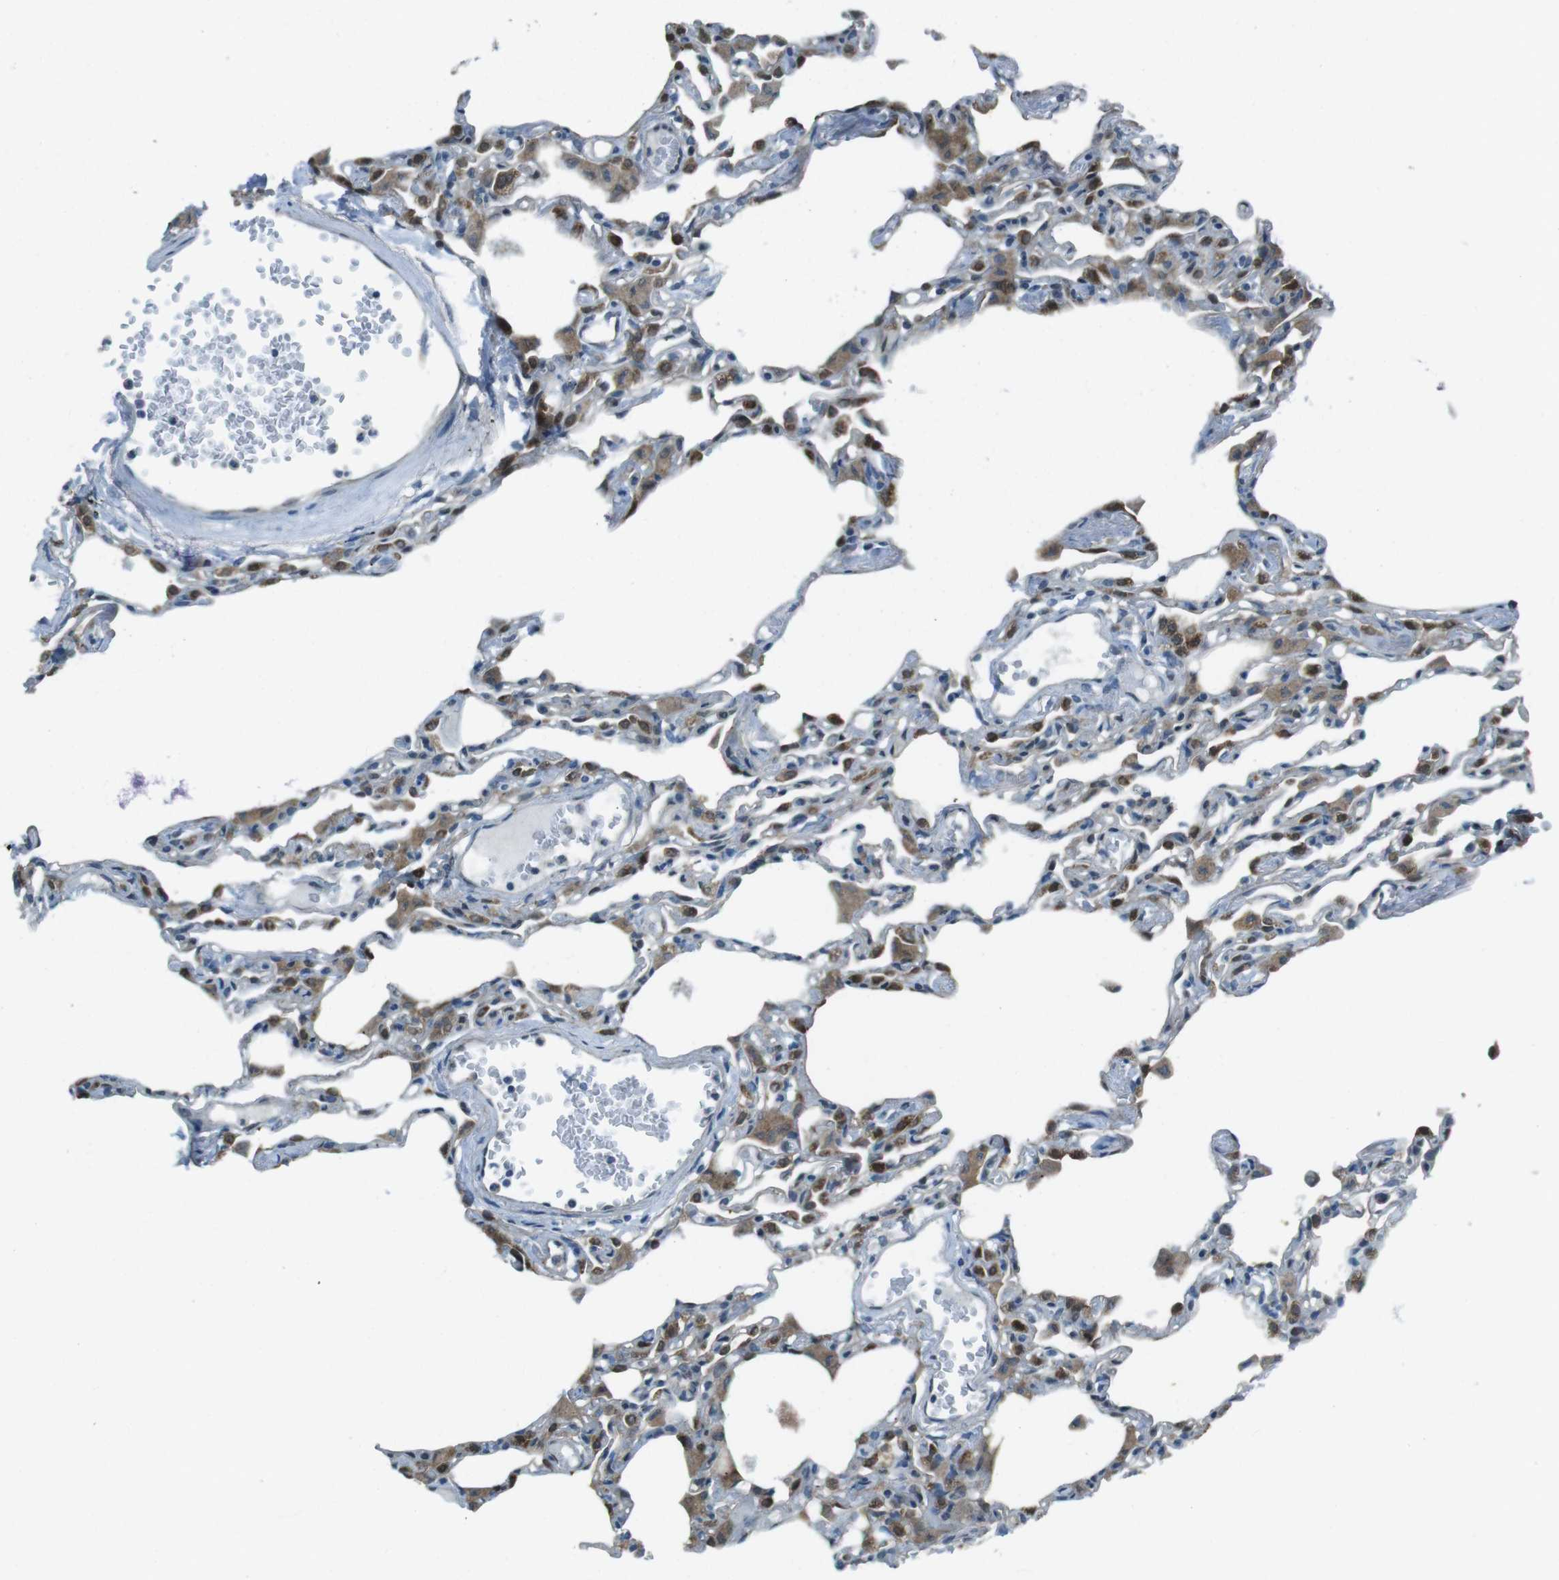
{"staining": {"intensity": "weak", "quantity": "<25%", "location": "cytoplasmic/membranous"}, "tissue": "lung", "cell_type": "Alveolar cells", "image_type": "normal", "snomed": [{"axis": "morphology", "description": "Normal tissue, NOS"}, {"axis": "topography", "description": "Lung"}], "caption": "Alveolar cells are negative for brown protein staining in unremarkable lung. (Immunohistochemistry (ihc), brightfield microscopy, high magnification).", "gene": "MFAP3", "patient": {"sex": "female", "age": 49}}